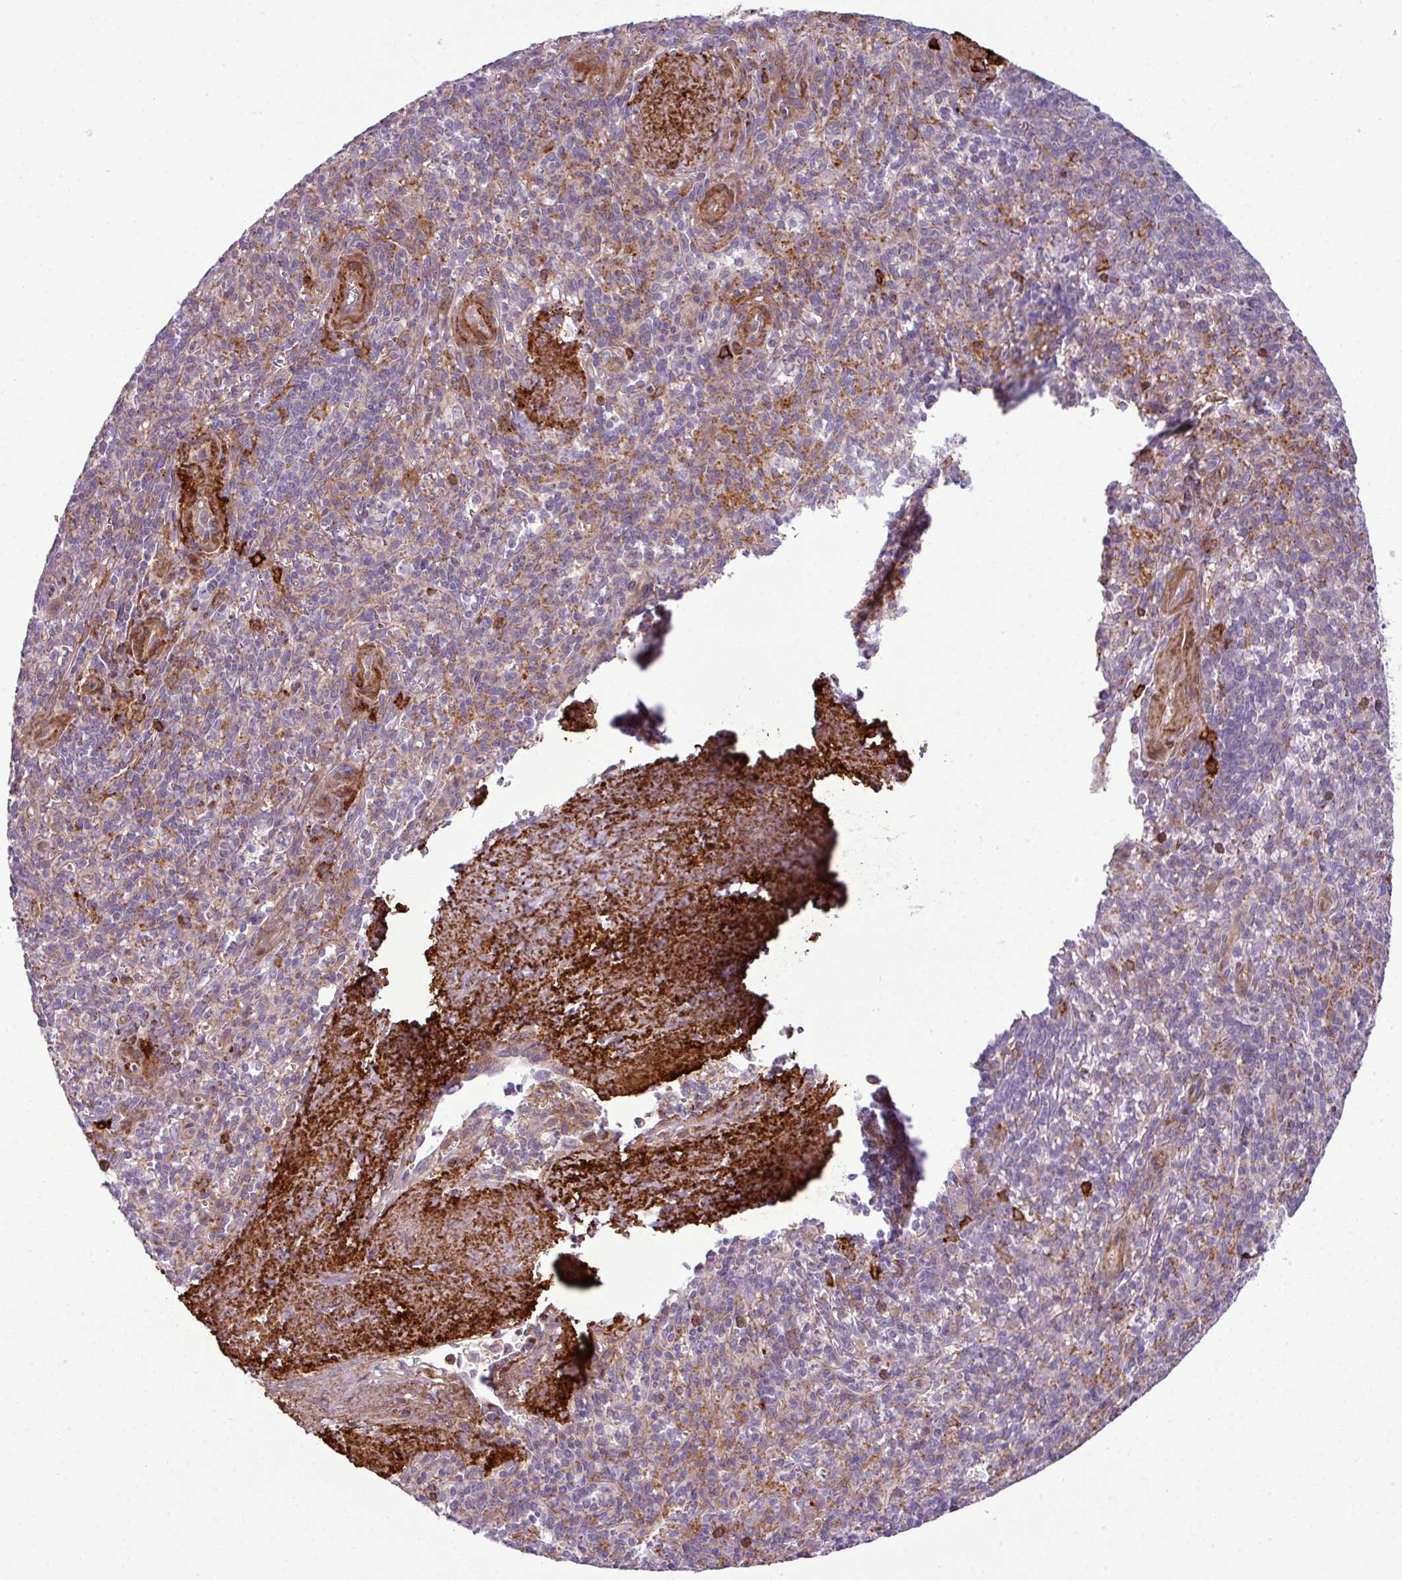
{"staining": {"intensity": "weak", "quantity": "25%-75%", "location": "cytoplasmic/membranous"}, "tissue": "spleen", "cell_type": "Cells in red pulp", "image_type": "normal", "snomed": [{"axis": "morphology", "description": "Normal tissue, NOS"}, {"axis": "topography", "description": "Spleen"}], "caption": "IHC (DAB) staining of benign human spleen exhibits weak cytoplasmic/membranous protein staining in approximately 25%-75% of cells in red pulp.", "gene": "COL8A1", "patient": {"sex": "female", "age": 70}}